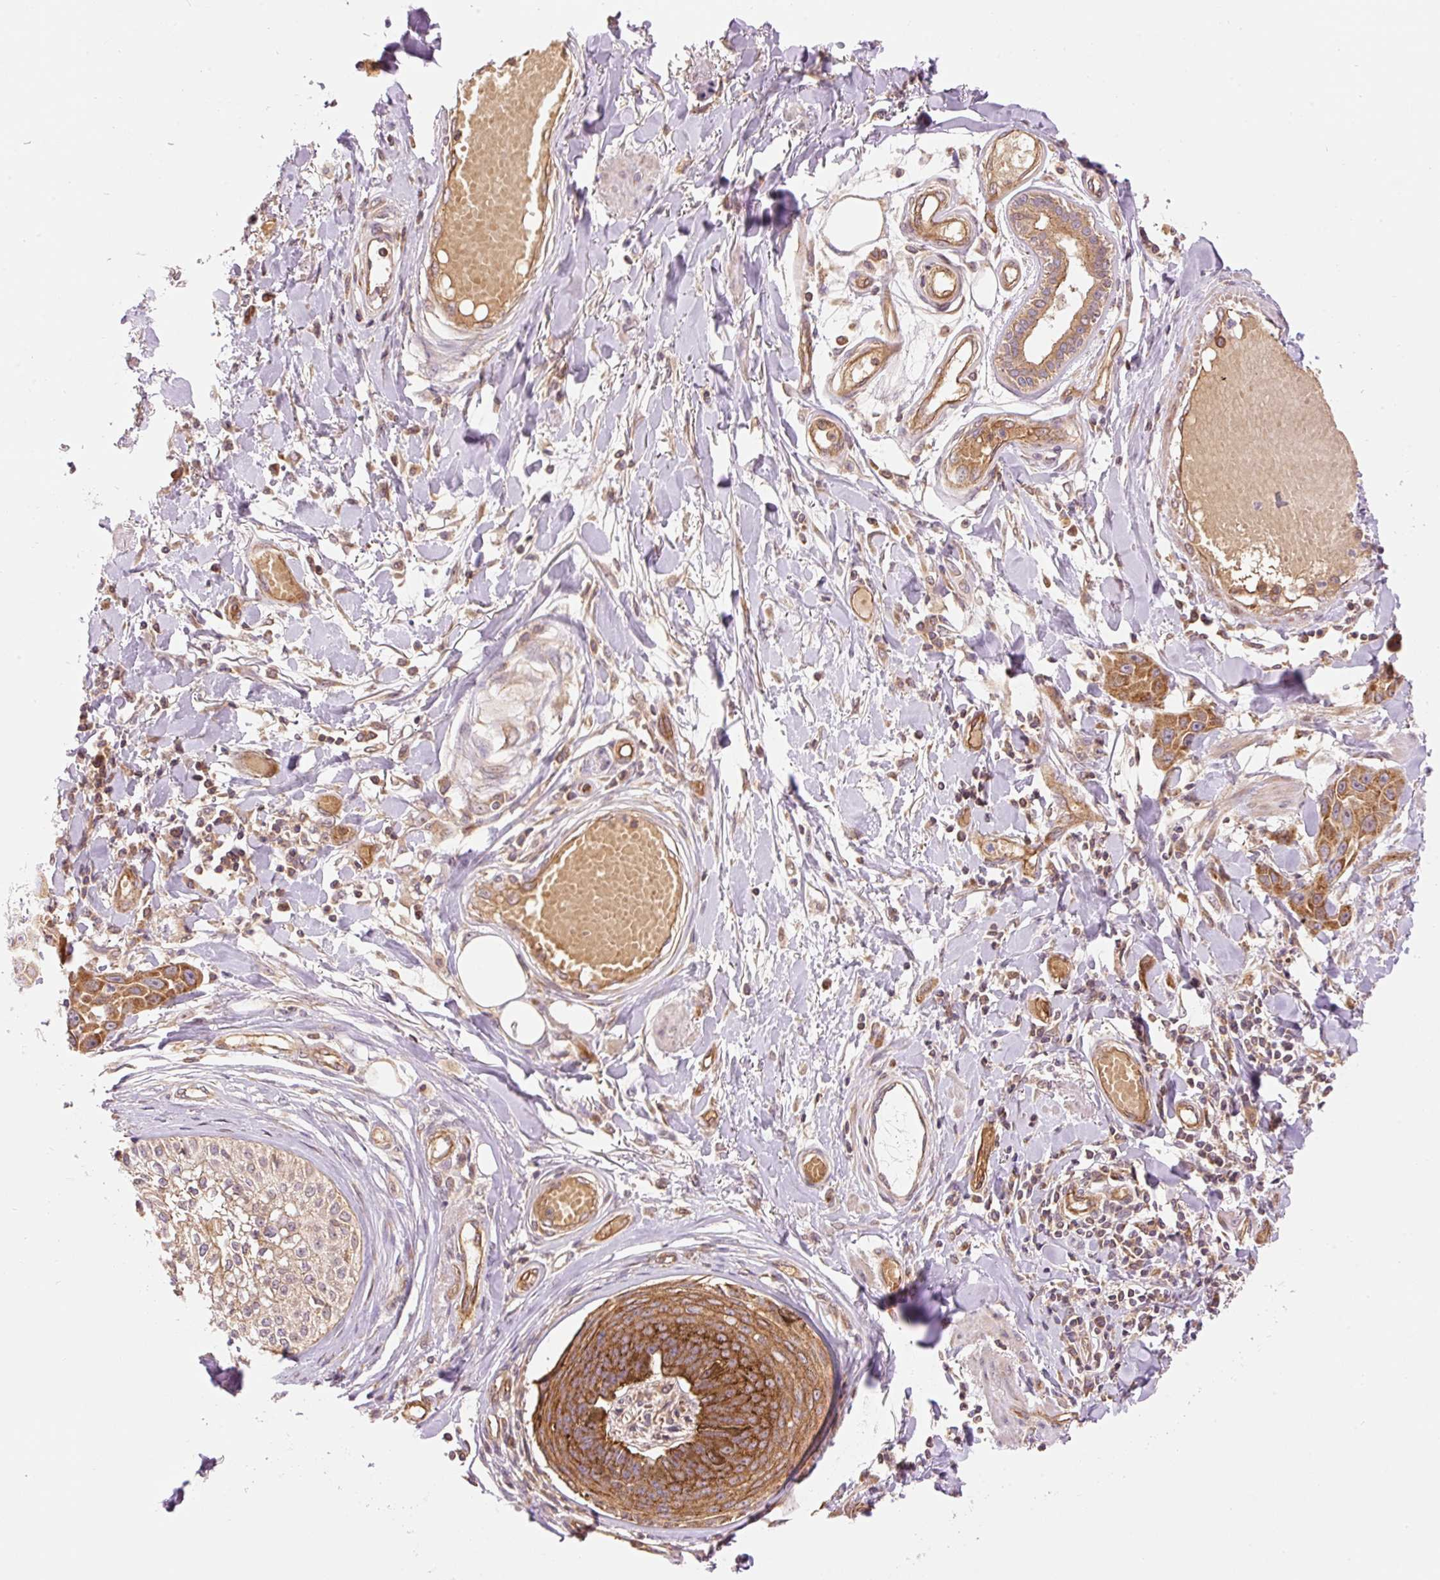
{"staining": {"intensity": "moderate", "quantity": ">75%", "location": "cytoplasmic/membranous"}, "tissue": "skin cancer", "cell_type": "Tumor cells", "image_type": "cancer", "snomed": [{"axis": "morphology", "description": "Squamous cell carcinoma, NOS"}, {"axis": "topography", "description": "Skin"}], "caption": "This histopathology image demonstrates immunohistochemistry (IHC) staining of skin squamous cell carcinoma, with medium moderate cytoplasmic/membranous positivity in approximately >75% of tumor cells.", "gene": "ADCY4", "patient": {"sex": "female", "age": 69}}